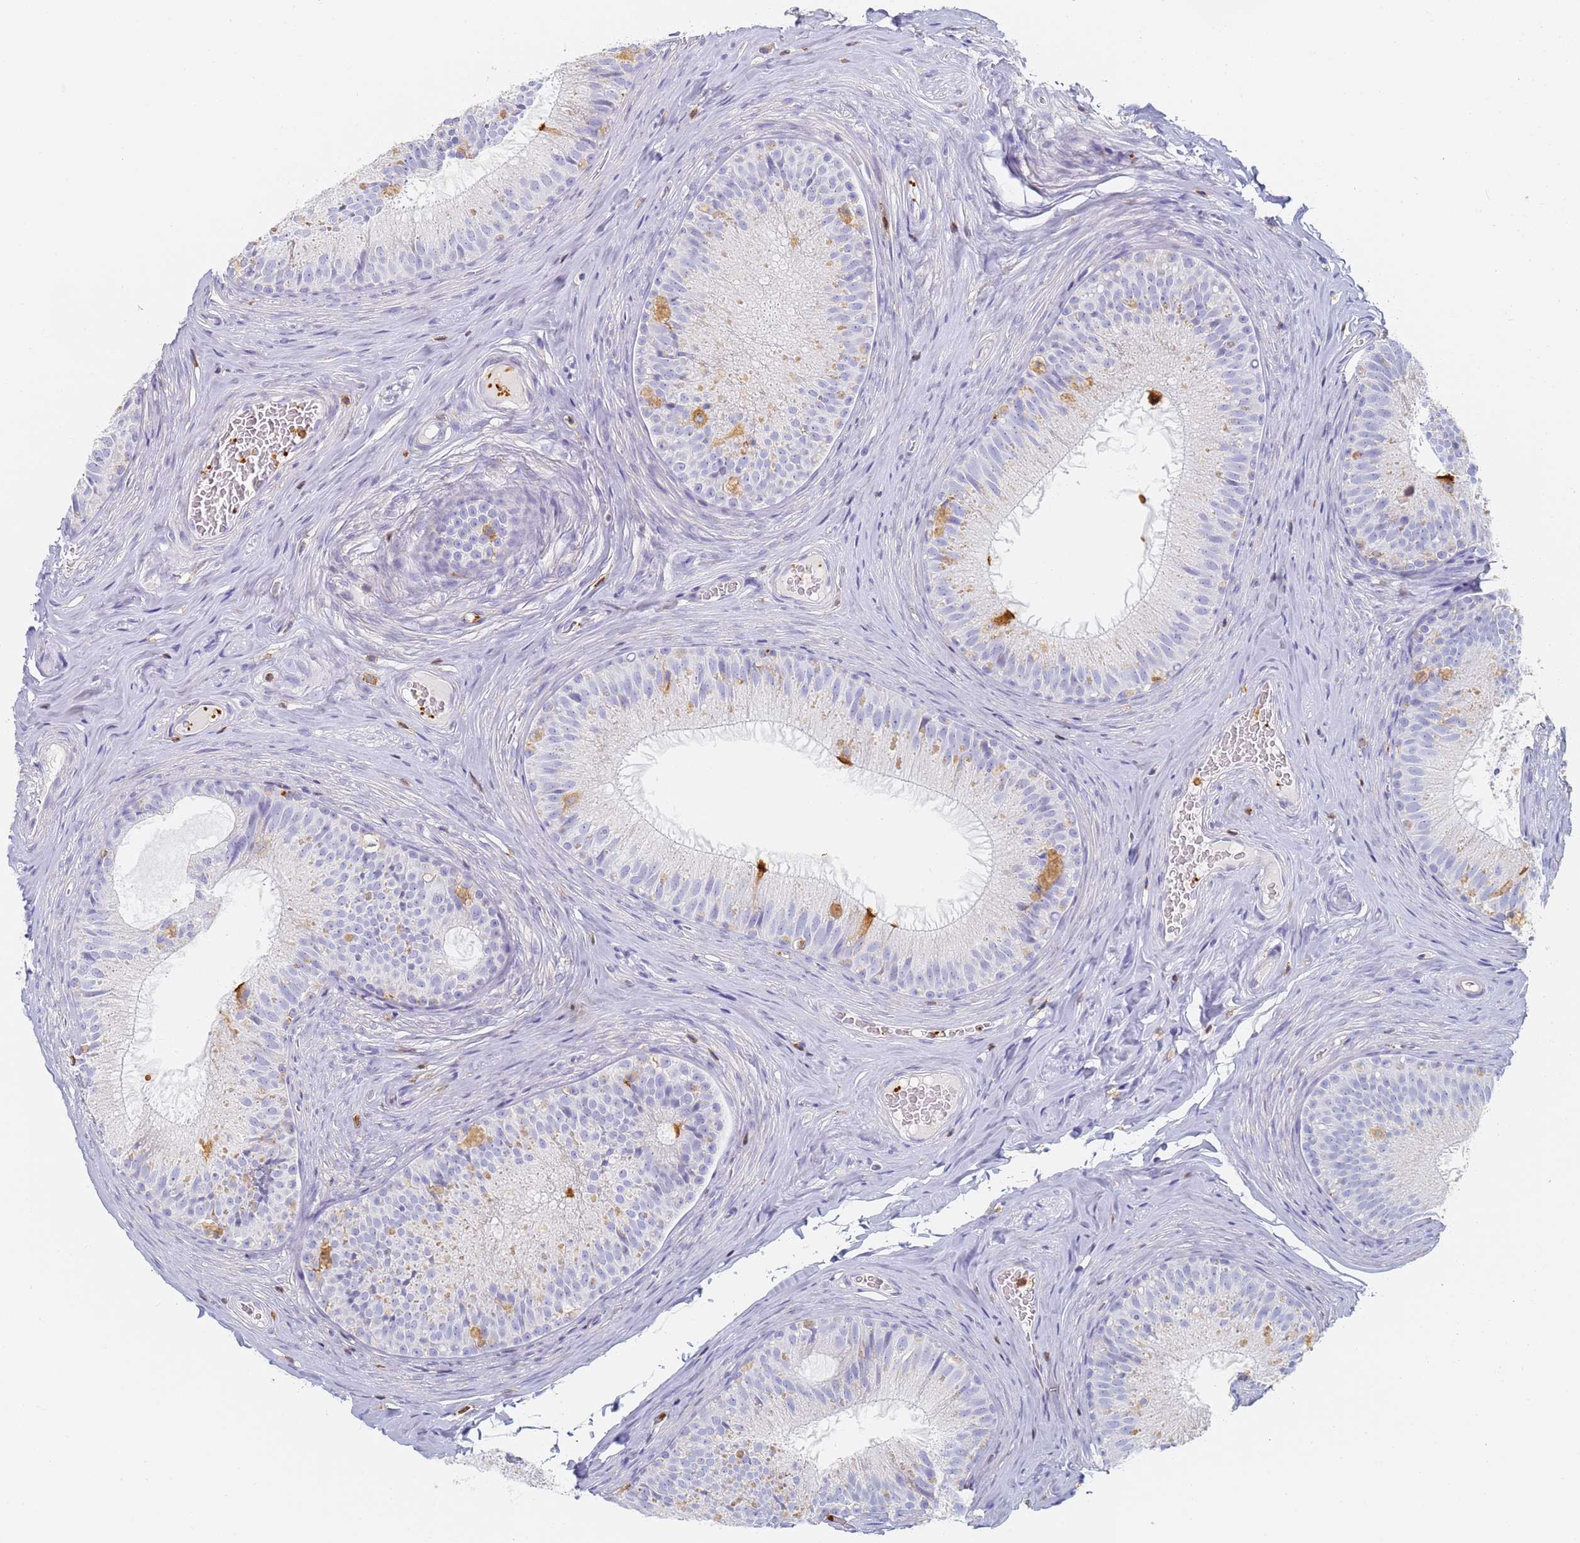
{"staining": {"intensity": "moderate", "quantity": "<25%", "location": "cytoplasmic/membranous"}, "tissue": "epididymis", "cell_type": "Glandular cells", "image_type": "normal", "snomed": [{"axis": "morphology", "description": "Normal tissue, NOS"}, {"axis": "topography", "description": "Epididymis"}], "caption": "Epididymis stained with IHC demonstrates moderate cytoplasmic/membranous expression in about <25% of glandular cells.", "gene": "BIN2", "patient": {"sex": "male", "age": 34}}